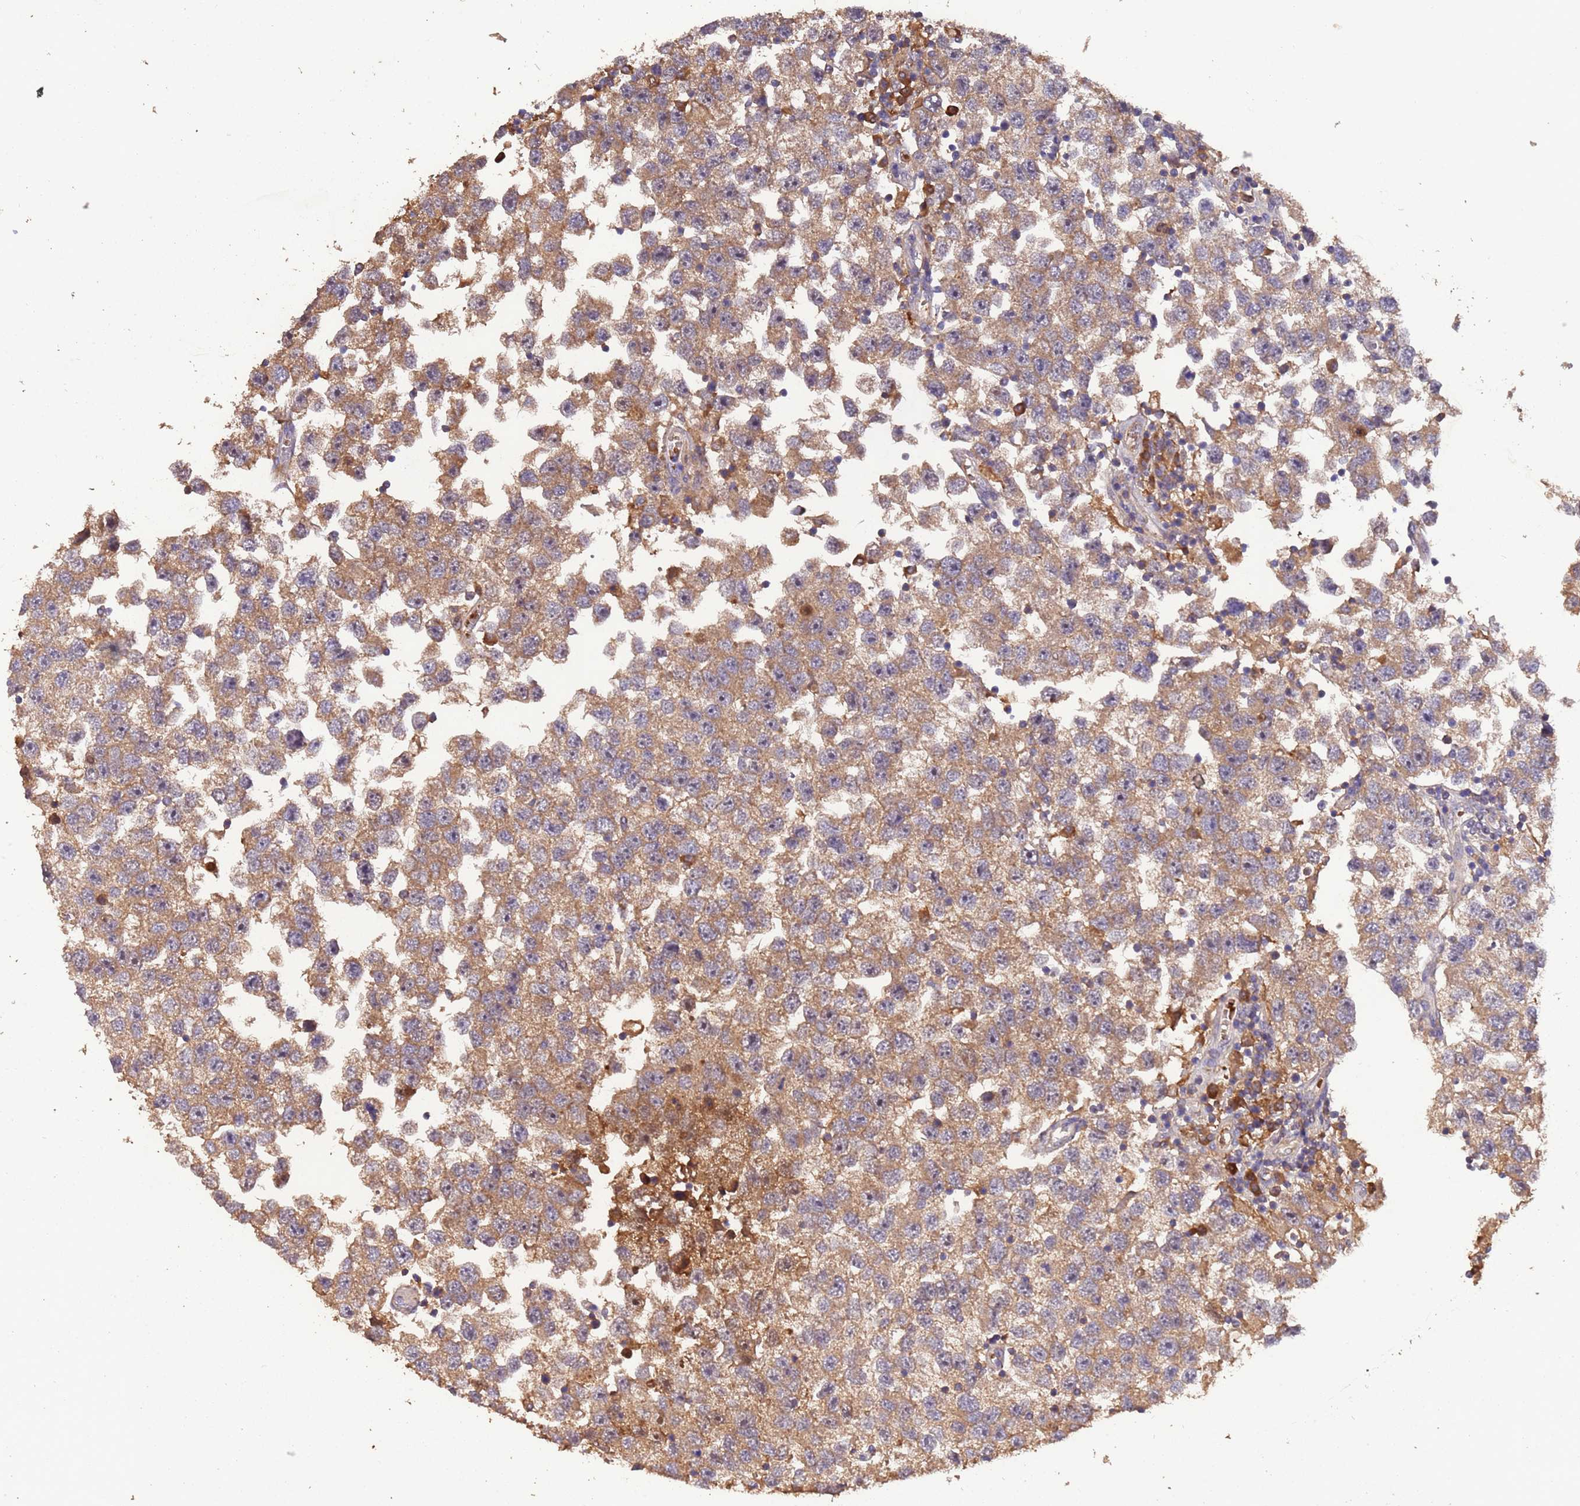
{"staining": {"intensity": "moderate", "quantity": ">75%", "location": "cytoplasmic/membranous"}, "tissue": "testis cancer", "cell_type": "Tumor cells", "image_type": "cancer", "snomed": [{"axis": "morphology", "description": "Seminoma, NOS"}, {"axis": "topography", "description": "Testis"}], "caption": "Tumor cells show medium levels of moderate cytoplasmic/membranous positivity in about >75% of cells in human testis seminoma. The staining is performed using DAB (3,3'-diaminobenzidine) brown chromogen to label protein expression. The nuclei are counter-stained blue using hematoxylin.", "gene": "CCDC184", "patient": {"sex": "male", "age": 26}}